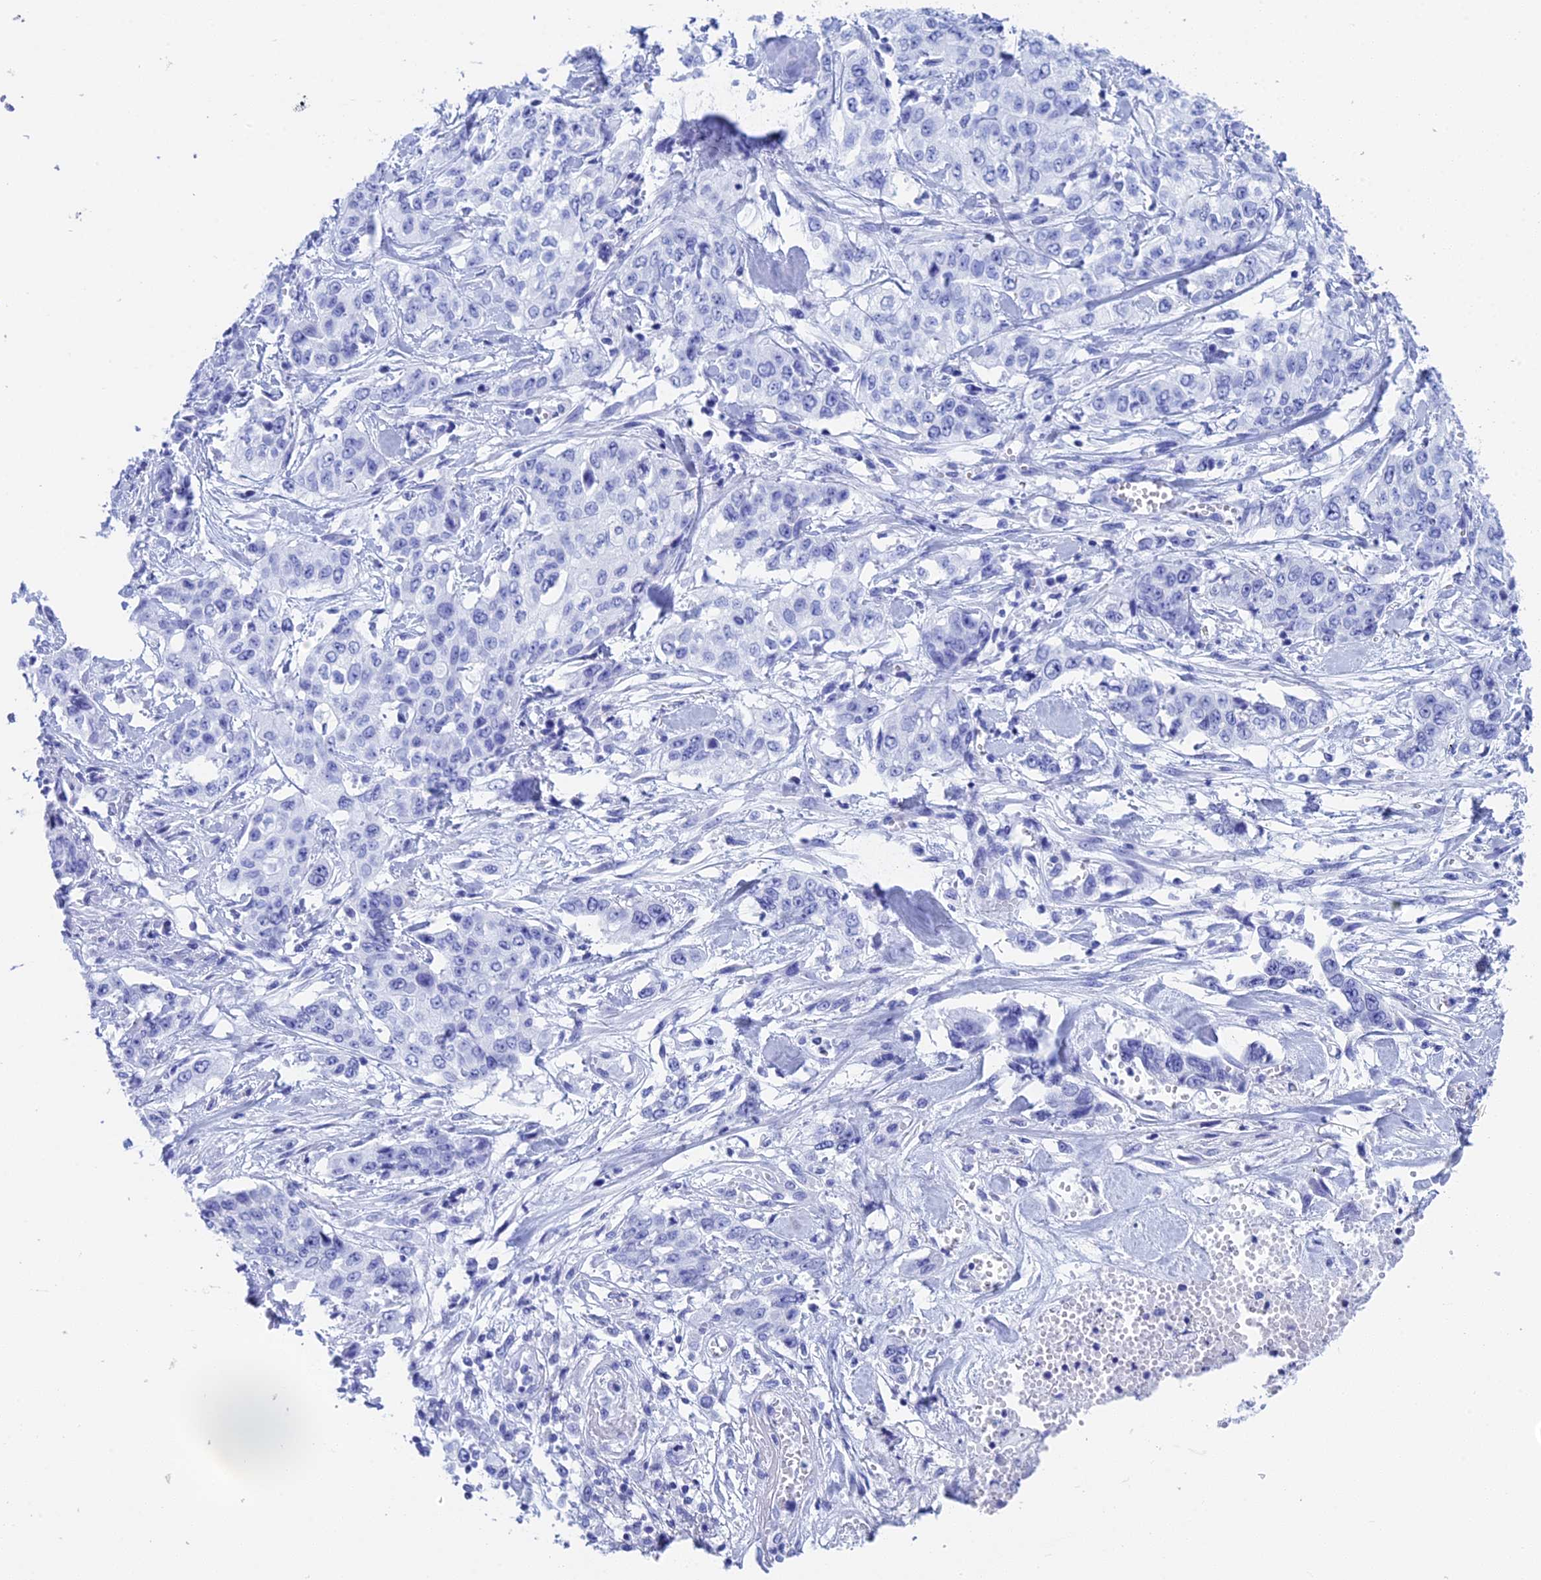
{"staining": {"intensity": "negative", "quantity": "none", "location": "none"}, "tissue": "stomach cancer", "cell_type": "Tumor cells", "image_type": "cancer", "snomed": [{"axis": "morphology", "description": "Adenocarcinoma, NOS"}, {"axis": "topography", "description": "Stomach, upper"}], "caption": "High magnification brightfield microscopy of stomach cancer stained with DAB (brown) and counterstained with hematoxylin (blue): tumor cells show no significant expression.", "gene": "TEX101", "patient": {"sex": "male", "age": 62}}